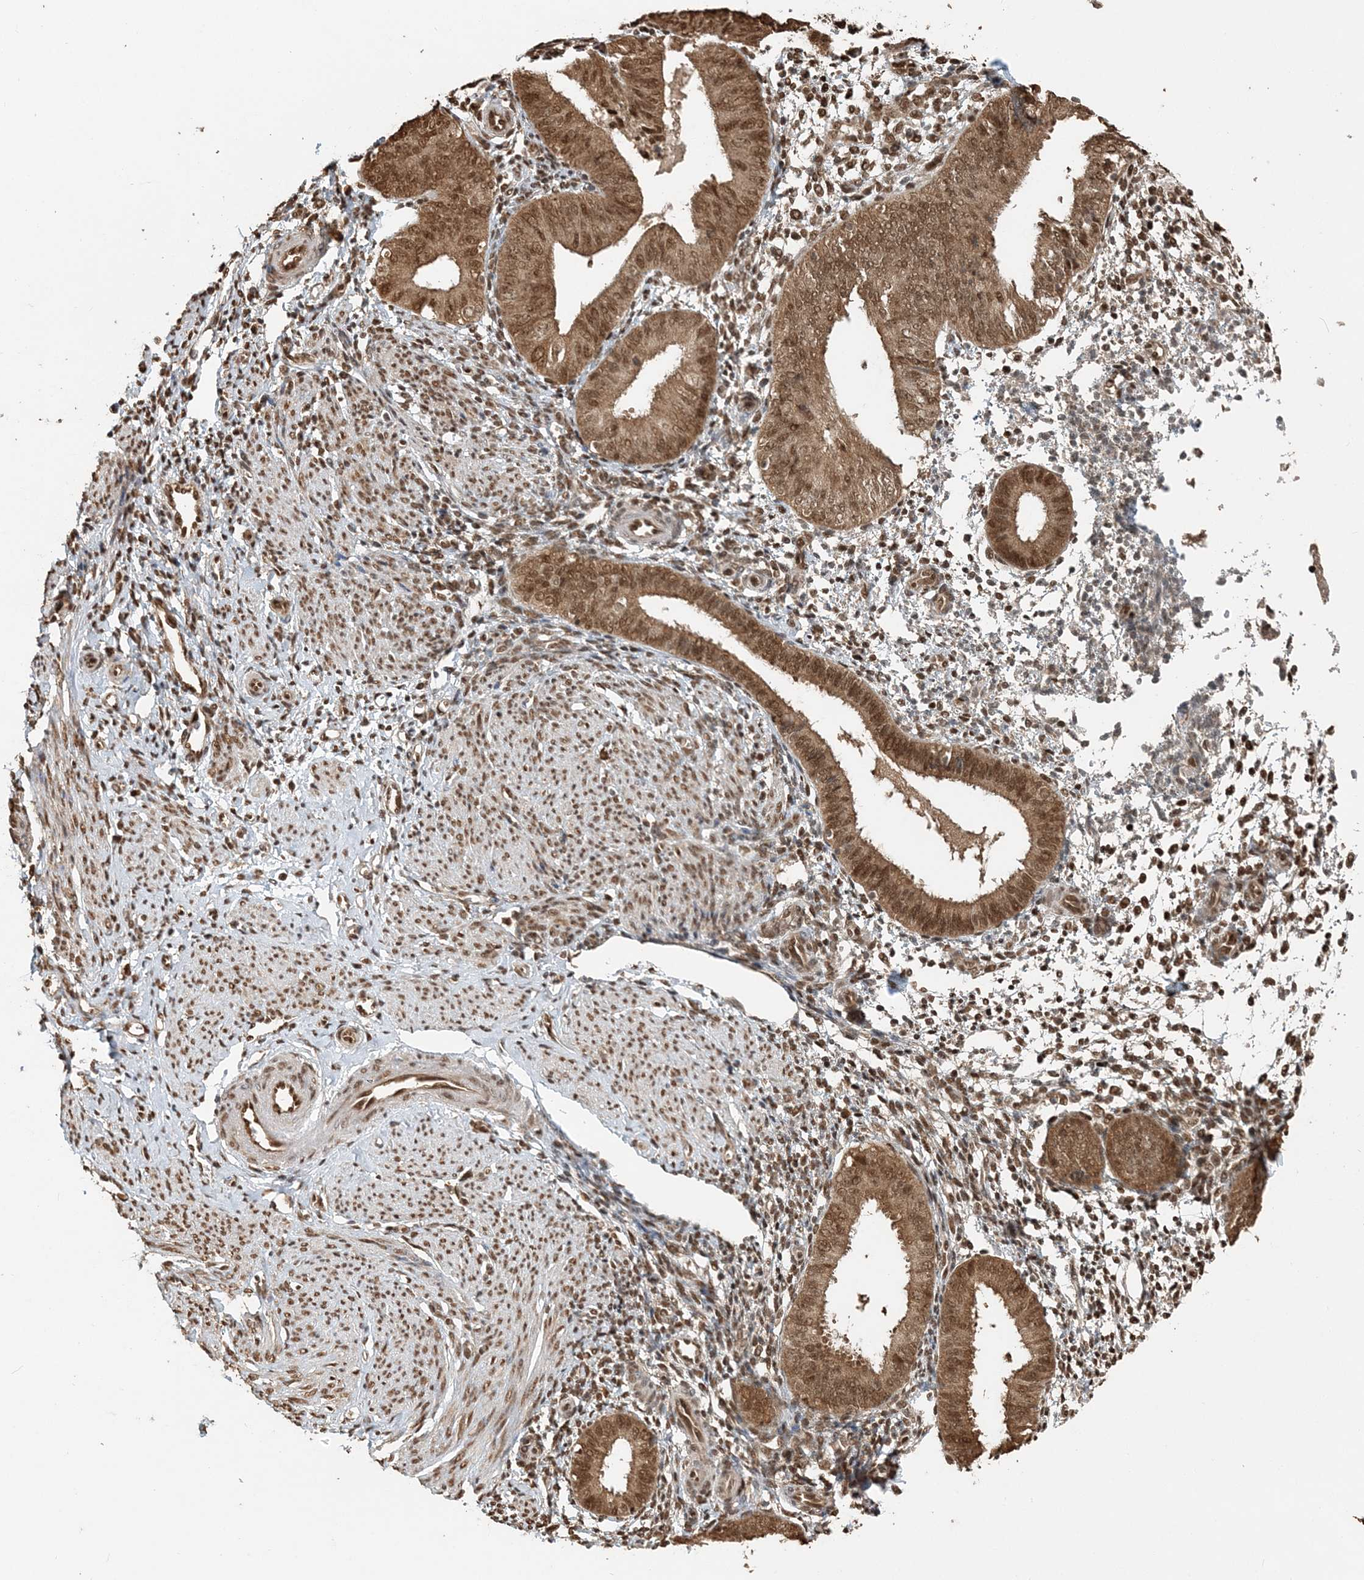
{"staining": {"intensity": "moderate", "quantity": ">75%", "location": "nuclear"}, "tissue": "endometrium", "cell_type": "Cells in endometrial stroma", "image_type": "normal", "snomed": [{"axis": "morphology", "description": "Normal tissue, NOS"}, {"axis": "topography", "description": "Uterus"}, {"axis": "topography", "description": "Endometrium"}], "caption": "Human endometrium stained for a protein (brown) shows moderate nuclear positive expression in about >75% of cells in endometrial stroma.", "gene": "ARHGAP35", "patient": {"sex": "female", "age": 48}}